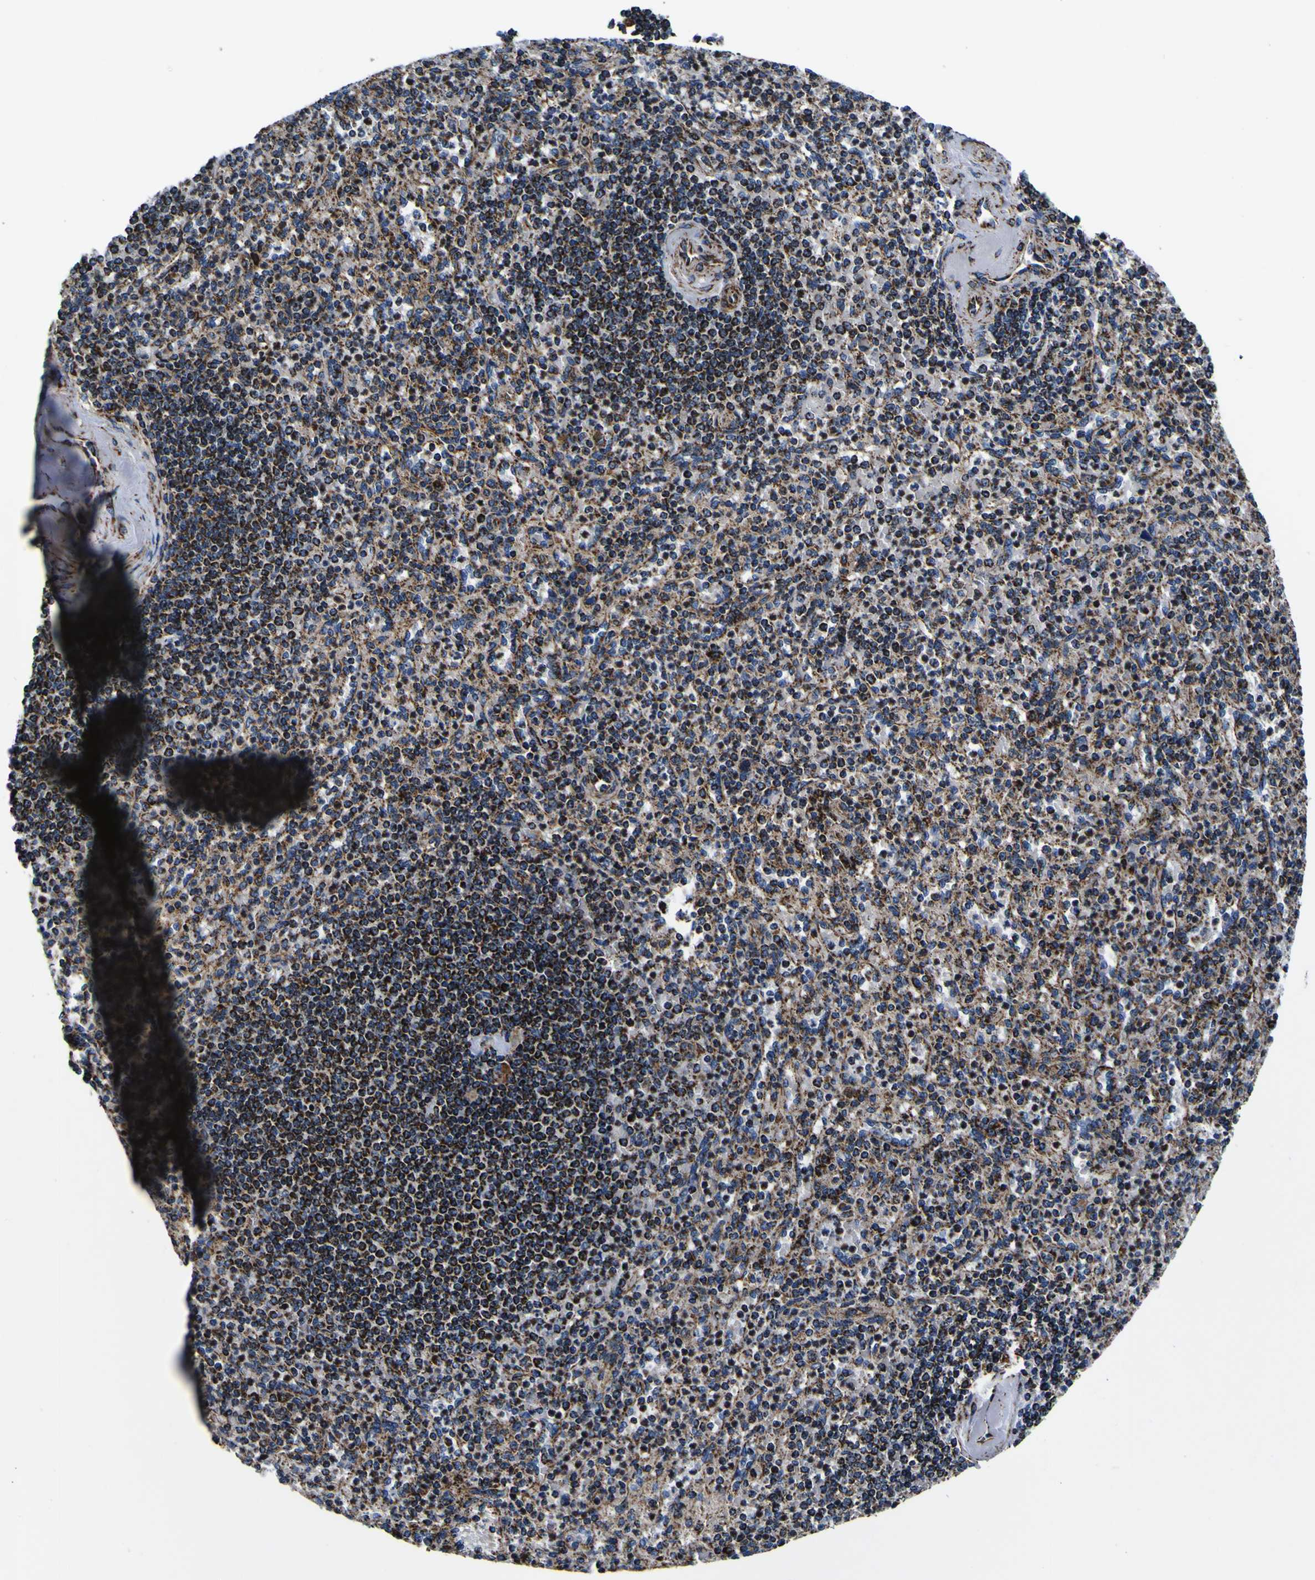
{"staining": {"intensity": "moderate", "quantity": ">75%", "location": "cytoplasmic/membranous"}, "tissue": "spleen", "cell_type": "Cells in red pulp", "image_type": "normal", "snomed": [{"axis": "morphology", "description": "Normal tissue, NOS"}, {"axis": "topography", "description": "Spleen"}], "caption": "Protein staining of benign spleen shows moderate cytoplasmic/membranous positivity in approximately >75% of cells in red pulp. The staining was performed using DAB (3,3'-diaminobenzidine) to visualize the protein expression in brown, while the nuclei were stained in blue with hematoxylin (Magnification: 20x).", "gene": "PTRH2", "patient": {"sex": "female", "age": 74}}